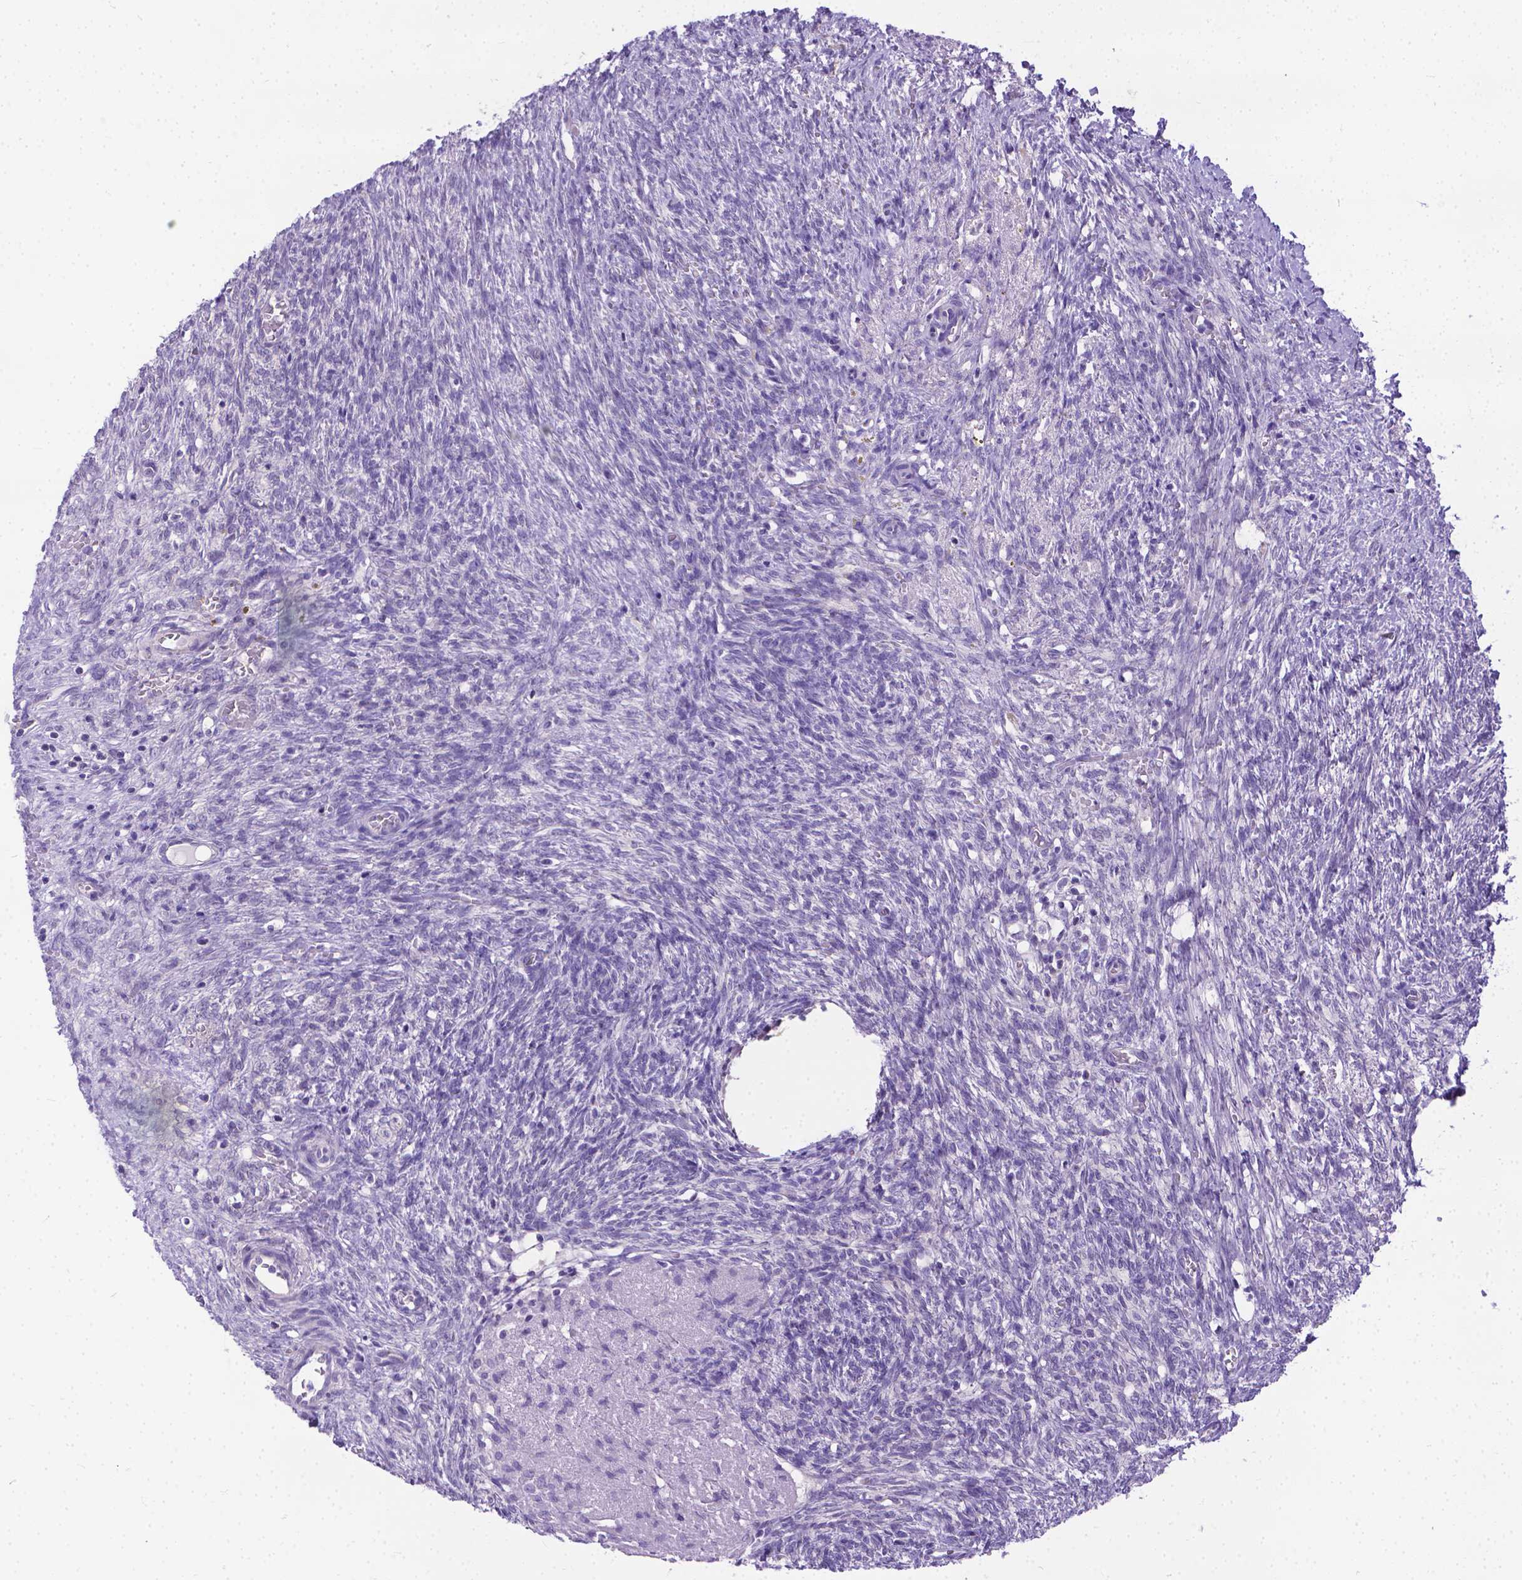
{"staining": {"intensity": "negative", "quantity": "none", "location": "none"}, "tissue": "ovary", "cell_type": "Follicle cells", "image_type": "normal", "snomed": [{"axis": "morphology", "description": "Normal tissue, NOS"}, {"axis": "topography", "description": "Ovary"}], "caption": "Follicle cells are negative for protein expression in benign human ovary.", "gene": "TTLL6", "patient": {"sex": "female", "age": 46}}